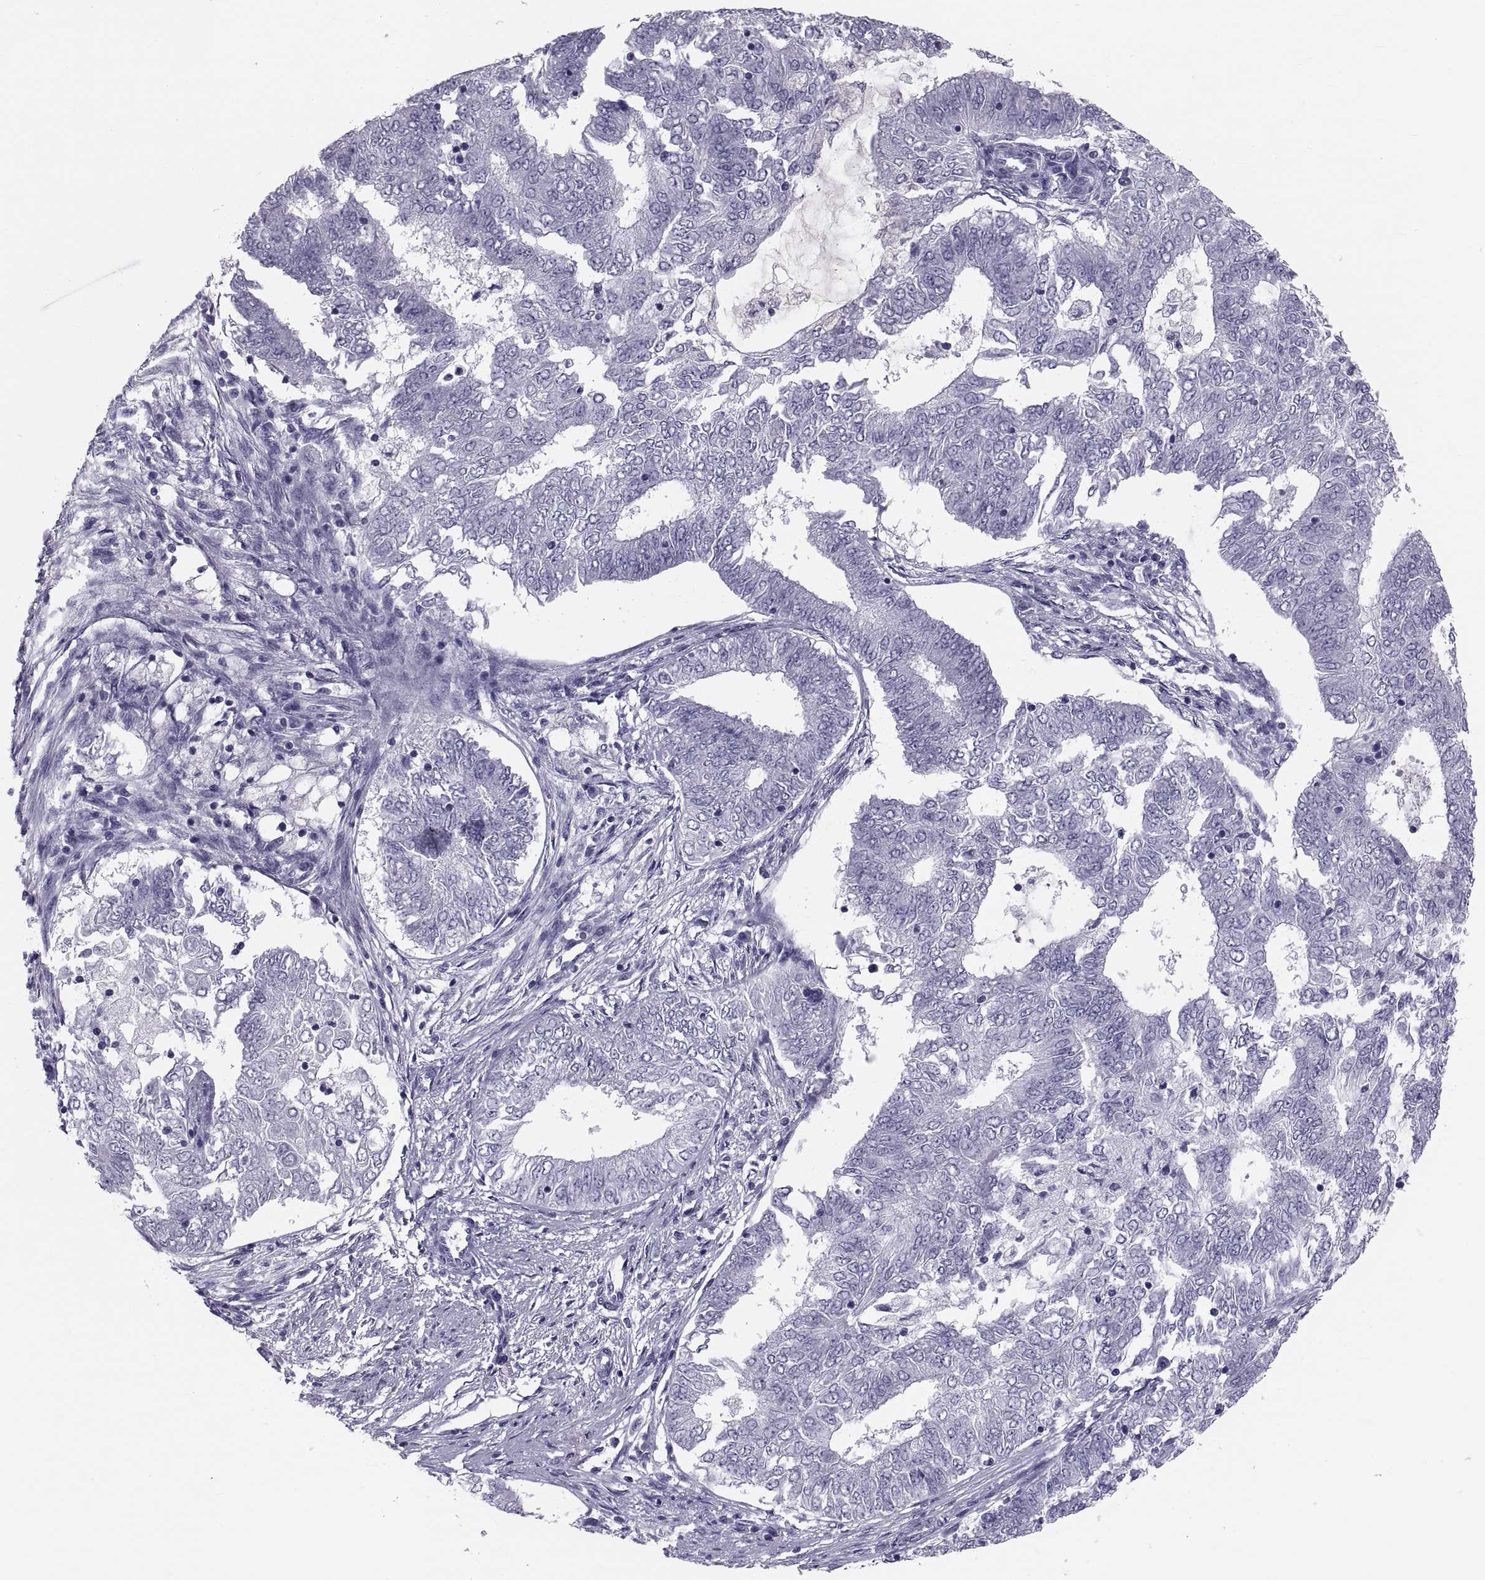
{"staining": {"intensity": "negative", "quantity": "none", "location": "none"}, "tissue": "endometrial cancer", "cell_type": "Tumor cells", "image_type": "cancer", "snomed": [{"axis": "morphology", "description": "Adenocarcinoma, NOS"}, {"axis": "topography", "description": "Endometrium"}], "caption": "A high-resolution photomicrograph shows immunohistochemistry staining of adenocarcinoma (endometrial), which displays no significant staining in tumor cells. (DAB (3,3'-diaminobenzidine) immunohistochemistry (IHC) visualized using brightfield microscopy, high magnification).", "gene": "CRISP1", "patient": {"sex": "female", "age": 62}}